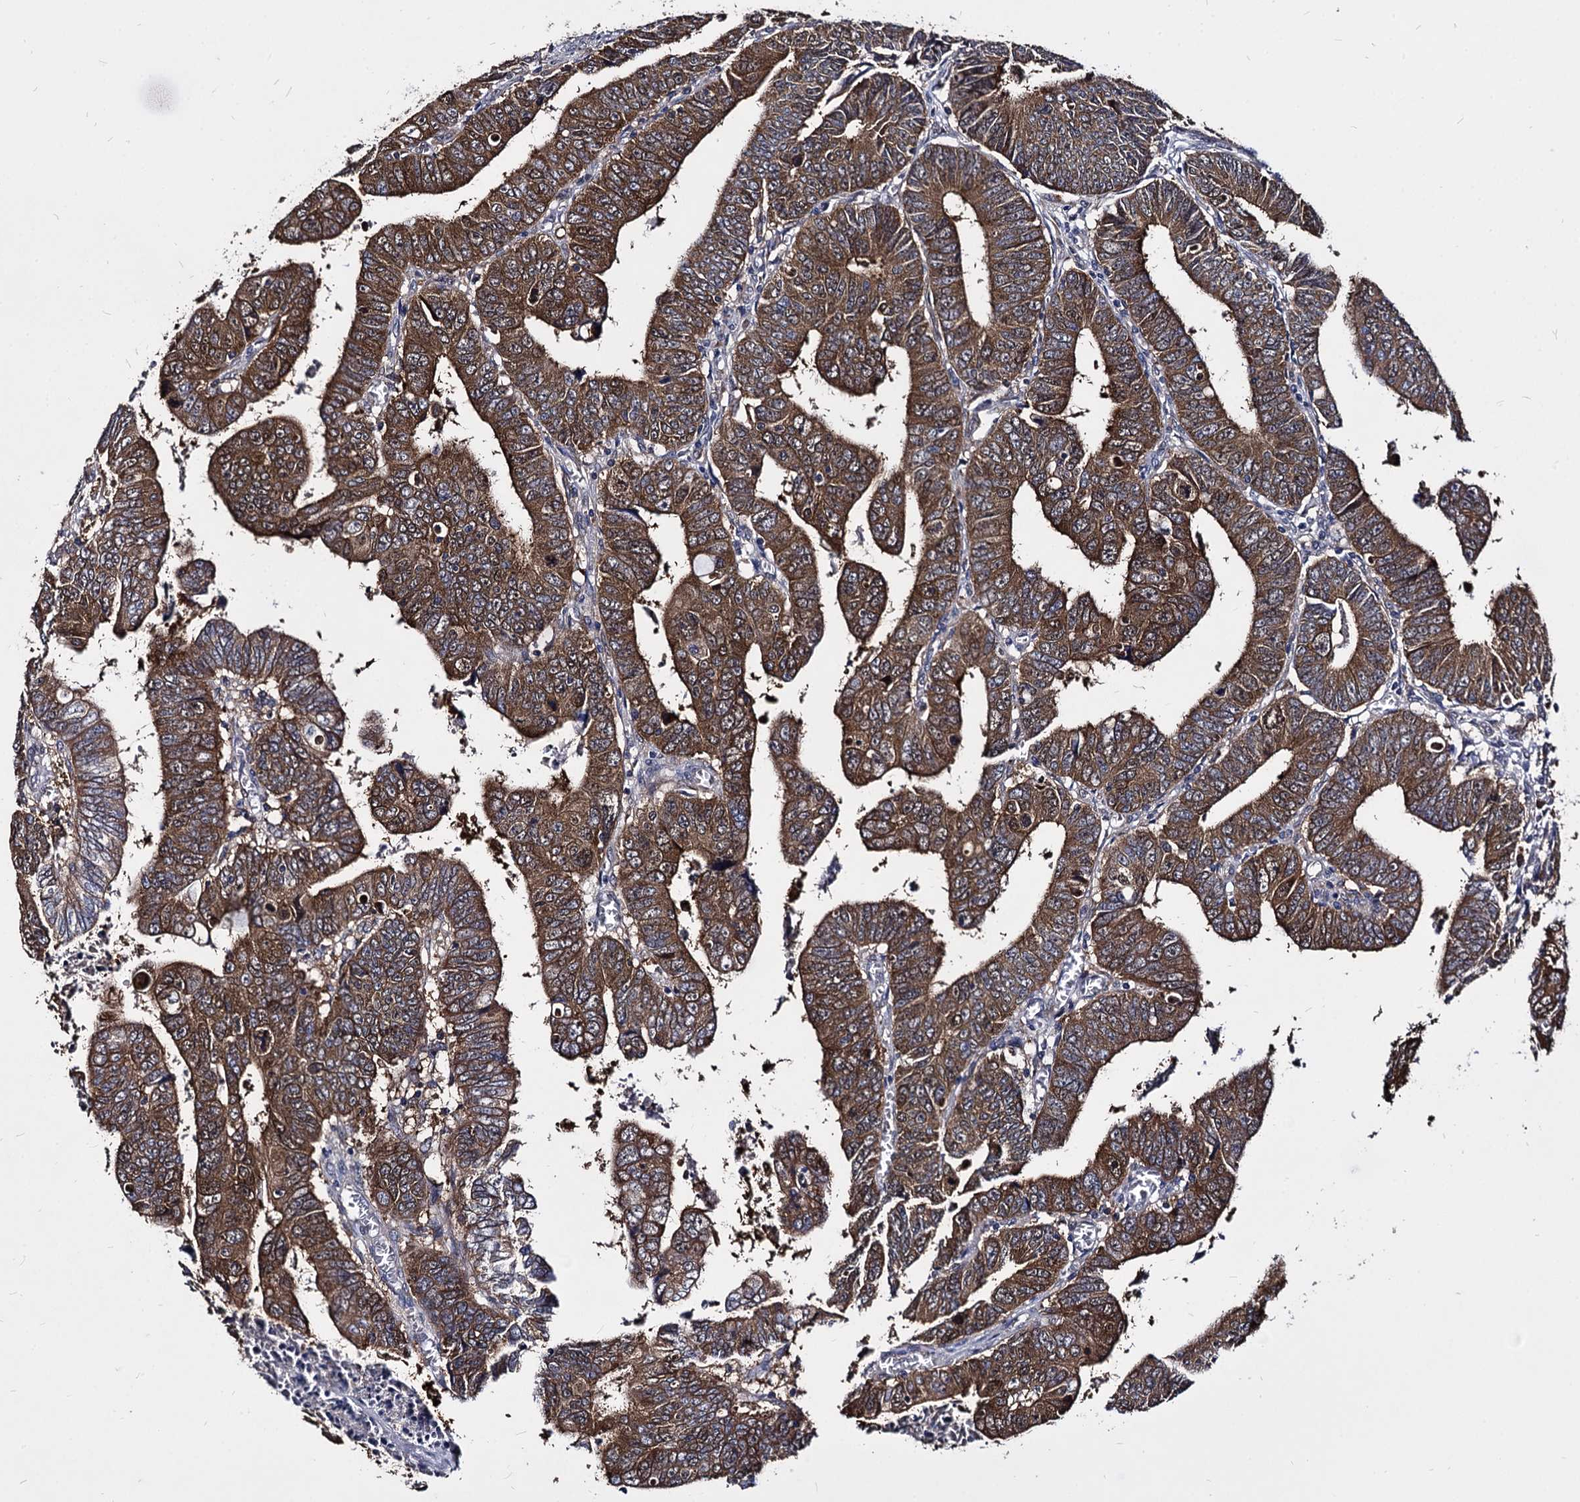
{"staining": {"intensity": "moderate", "quantity": ">75%", "location": "cytoplasmic/membranous"}, "tissue": "colorectal cancer", "cell_type": "Tumor cells", "image_type": "cancer", "snomed": [{"axis": "morphology", "description": "Normal tissue, NOS"}, {"axis": "morphology", "description": "Adenocarcinoma, NOS"}, {"axis": "topography", "description": "Rectum"}], "caption": "High-magnification brightfield microscopy of adenocarcinoma (colorectal) stained with DAB (3,3'-diaminobenzidine) (brown) and counterstained with hematoxylin (blue). tumor cells exhibit moderate cytoplasmic/membranous expression is present in approximately>75% of cells.", "gene": "NME1", "patient": {"sex": "female", "age": 65}}